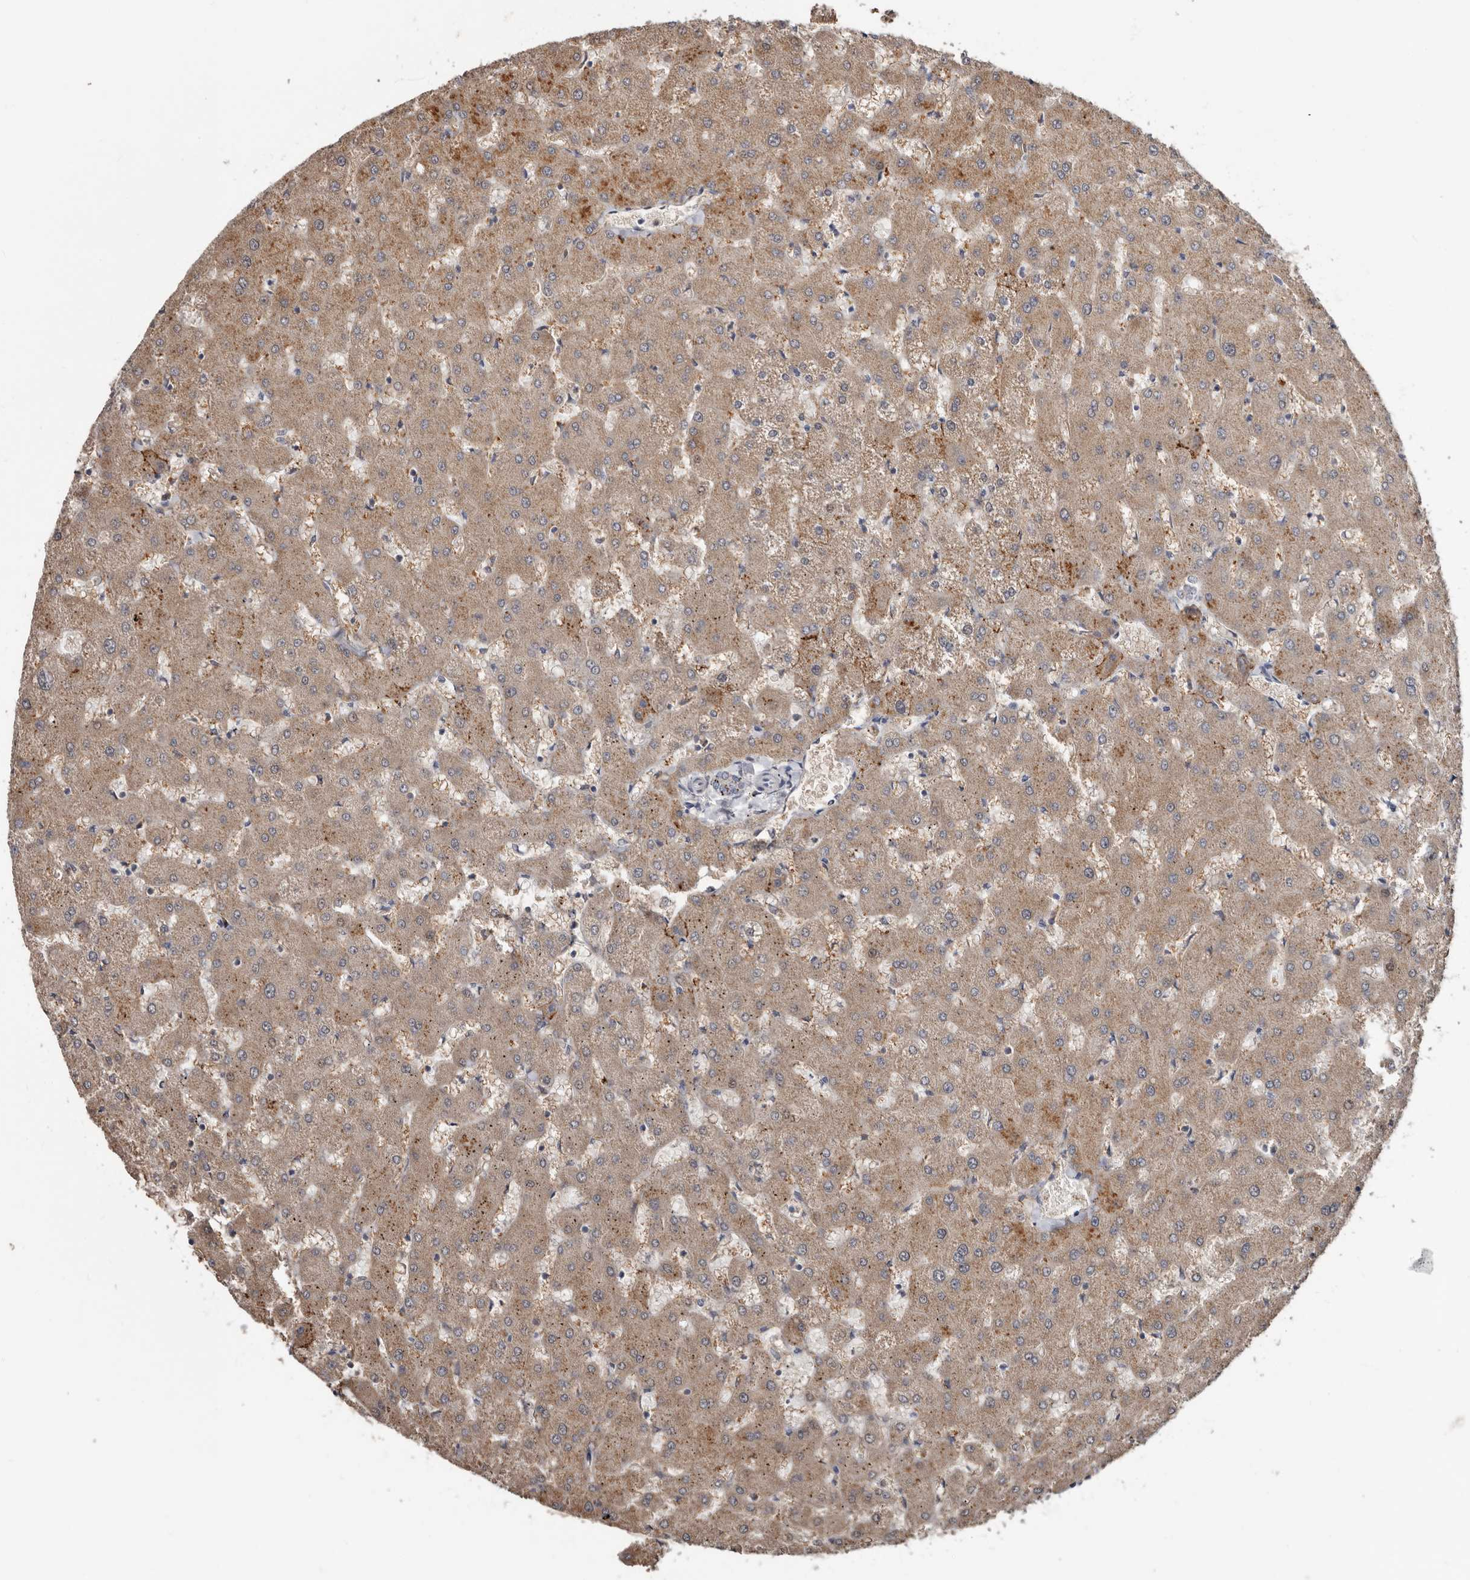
{"staining": {"intensity": "negative", "quantity": "none", "location": "none"}, "tissue": "liver", "cell_type": "Cholangiocytes", "image_type": "normal", "snomed": [{"axis": "morphology", "description": "Normal tissue, NOS"}, {"axis": "topography", "description": "Liver"}], "caption": "Immunohistochemistry (IHC) histopathology image of unremarkable liver: human liver stained with DAB shows no significant protein positivity in cholangiocytes.", "gene": "MRPL18", "patient": {"sex": "female", "age": 63}}